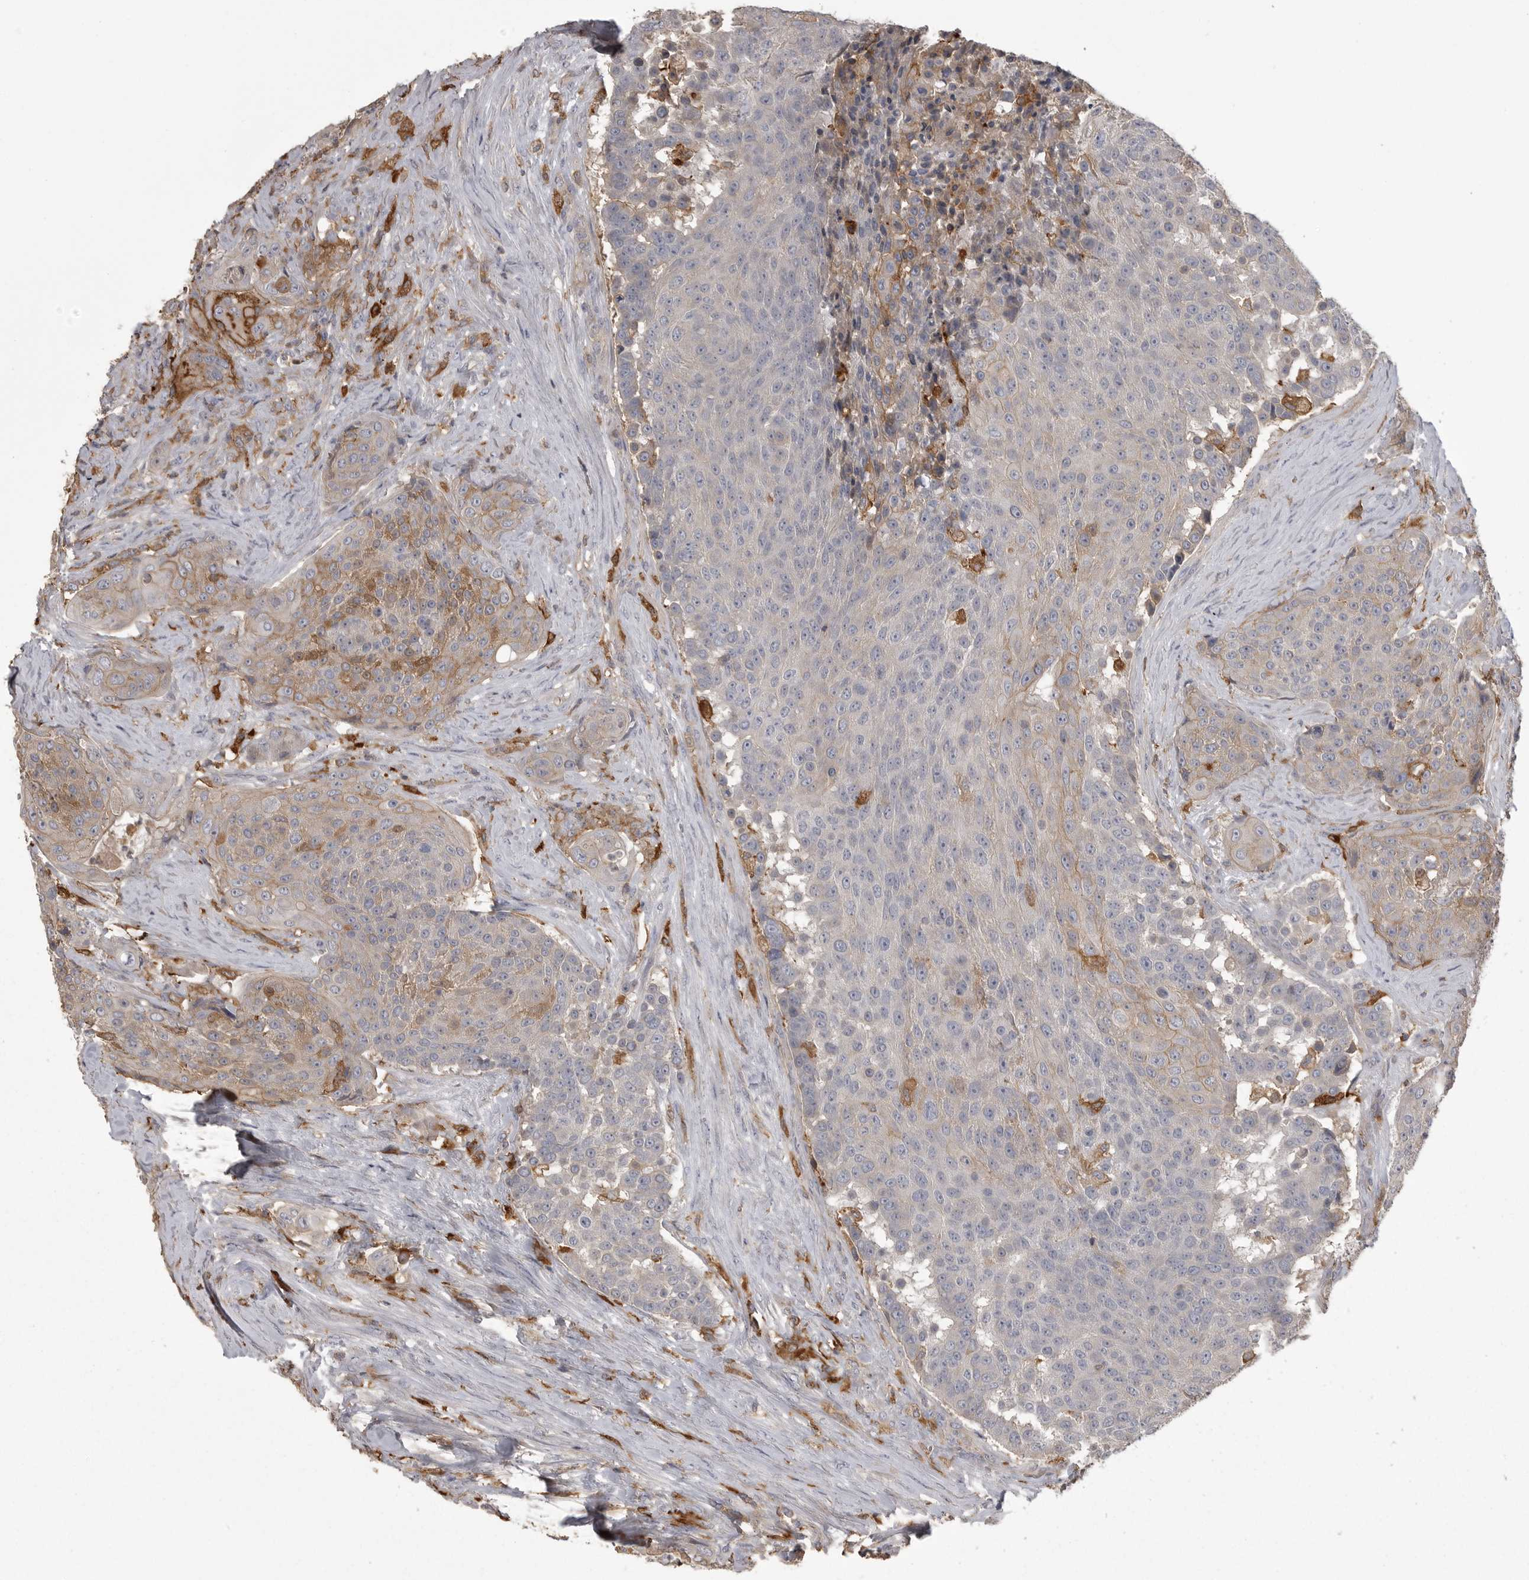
{"staining": {"intensity": "moderate", "quantity": "<25%", "location": "cytoplasmic/membranous"}, "tissue": "urothelial cancer", "cell_type": "Tumor cells", "image_type": "cancer", "snomed": [{"axis": "morphology", "description": "Urothelial carcinoma, High grade"}, {"axis": "topography", "description": "Urinary bladder"}], "caption": "DAB immunohistochemical staining of urothelial carcinoma (high-grade) demonstrates moderate cytoplasmic/membranous protein expression in about <25% of tumor cells. The staining was performed using DAB to visualize the protein expression in brown, while the nuclei were stained in blue with hematoxylin (Magnification: 20x).", "gene": "CMTM6", "patient": {"sex": "female", "age": 63}}